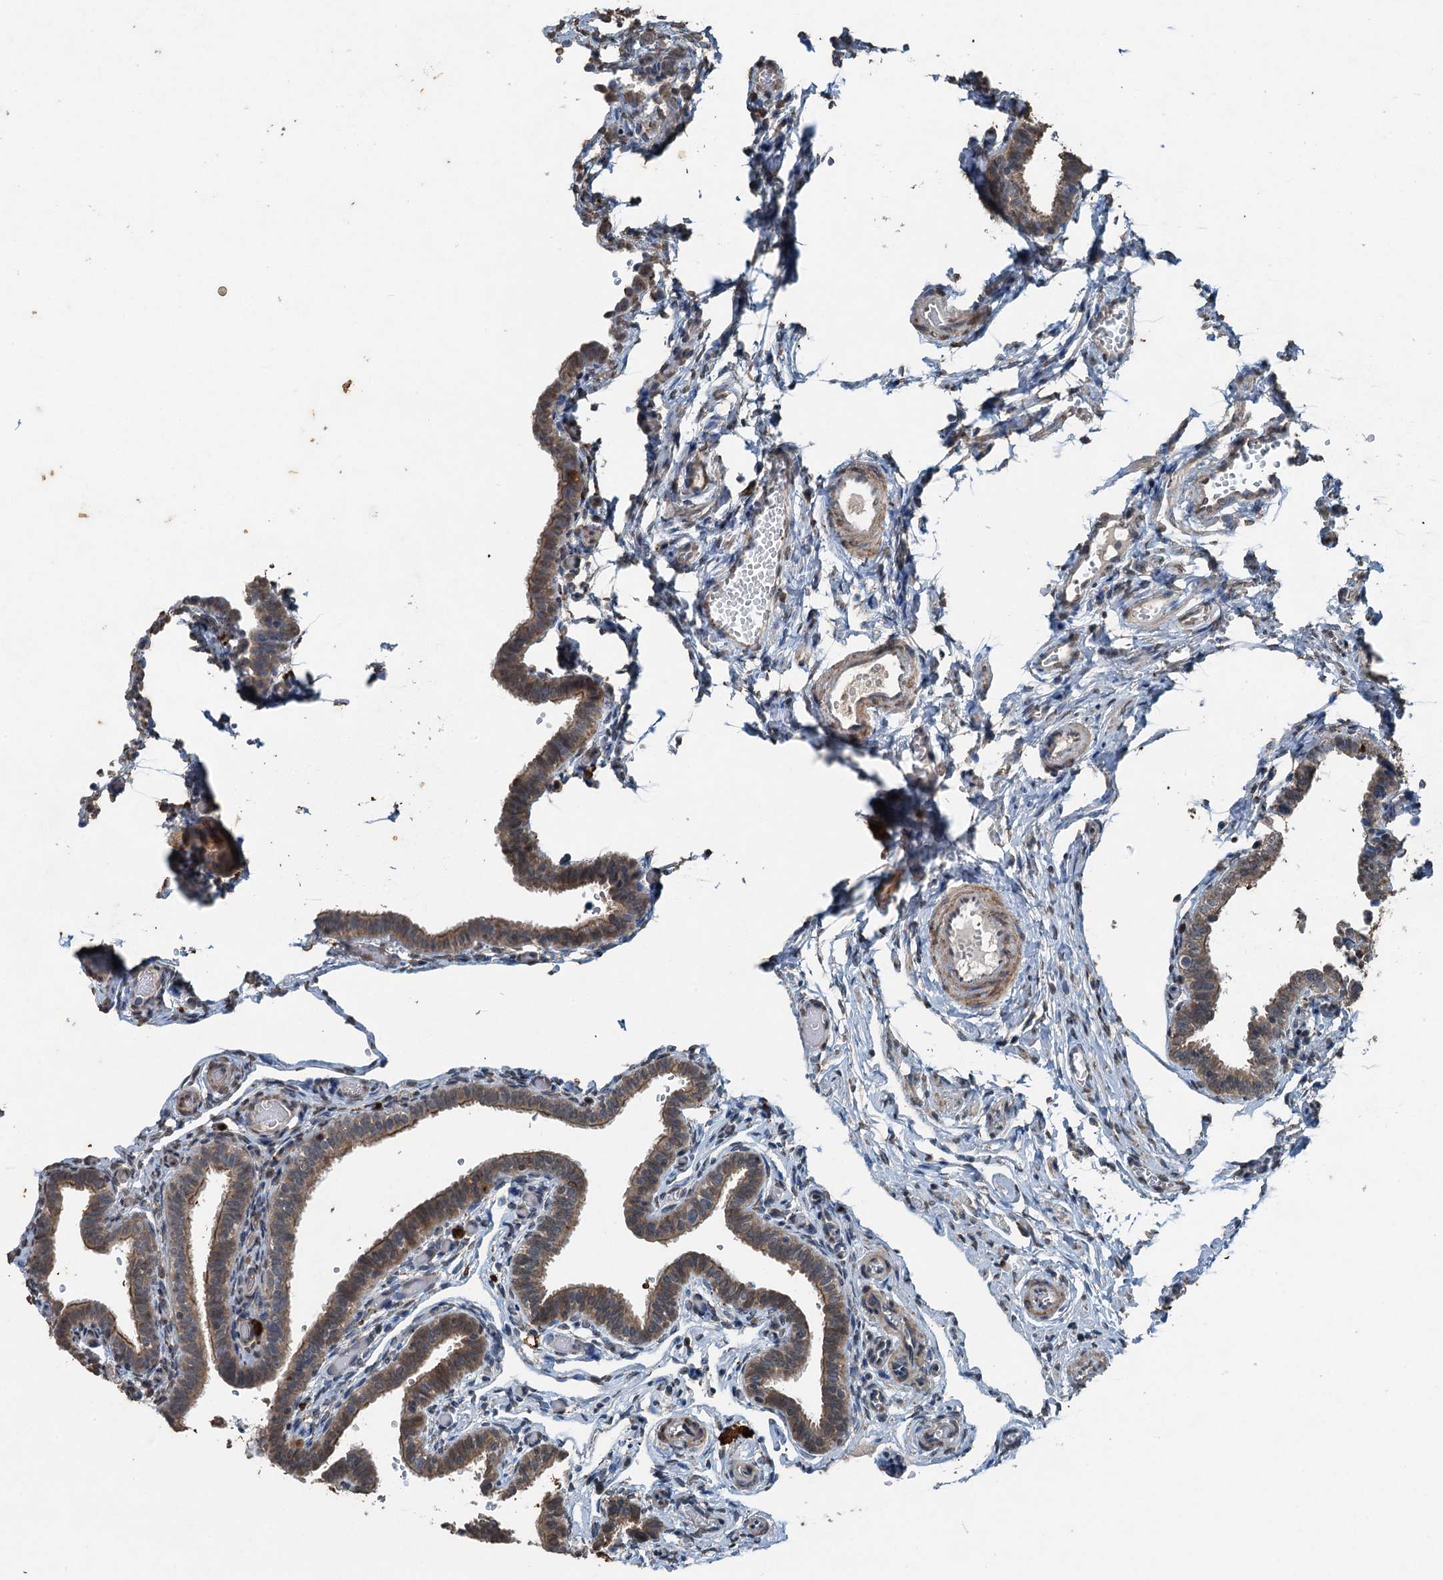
{"staining": {"intensity": "weak", "quantity": ">75%", "location": "cytoplasmic/membranous"}, "tissue": "fallopian tube", "cell_type": "Glandular cells", "image_type": "normal", "snomed": [{"axis": "morphology", "description": "Normal tissue, NOS"}, {"axis": "topography", "description": "Fallopian tube"}], "caption": "Immunohistochemistry (IHC) image of benign human fallopian tube stained for a protein (brown), which reveals low levels of weak cytoplasmic/membranous expression in approximately >75% of glandular cells.", "gene": "TCTN1", "patient": {"sex": "female", "age": 36}}